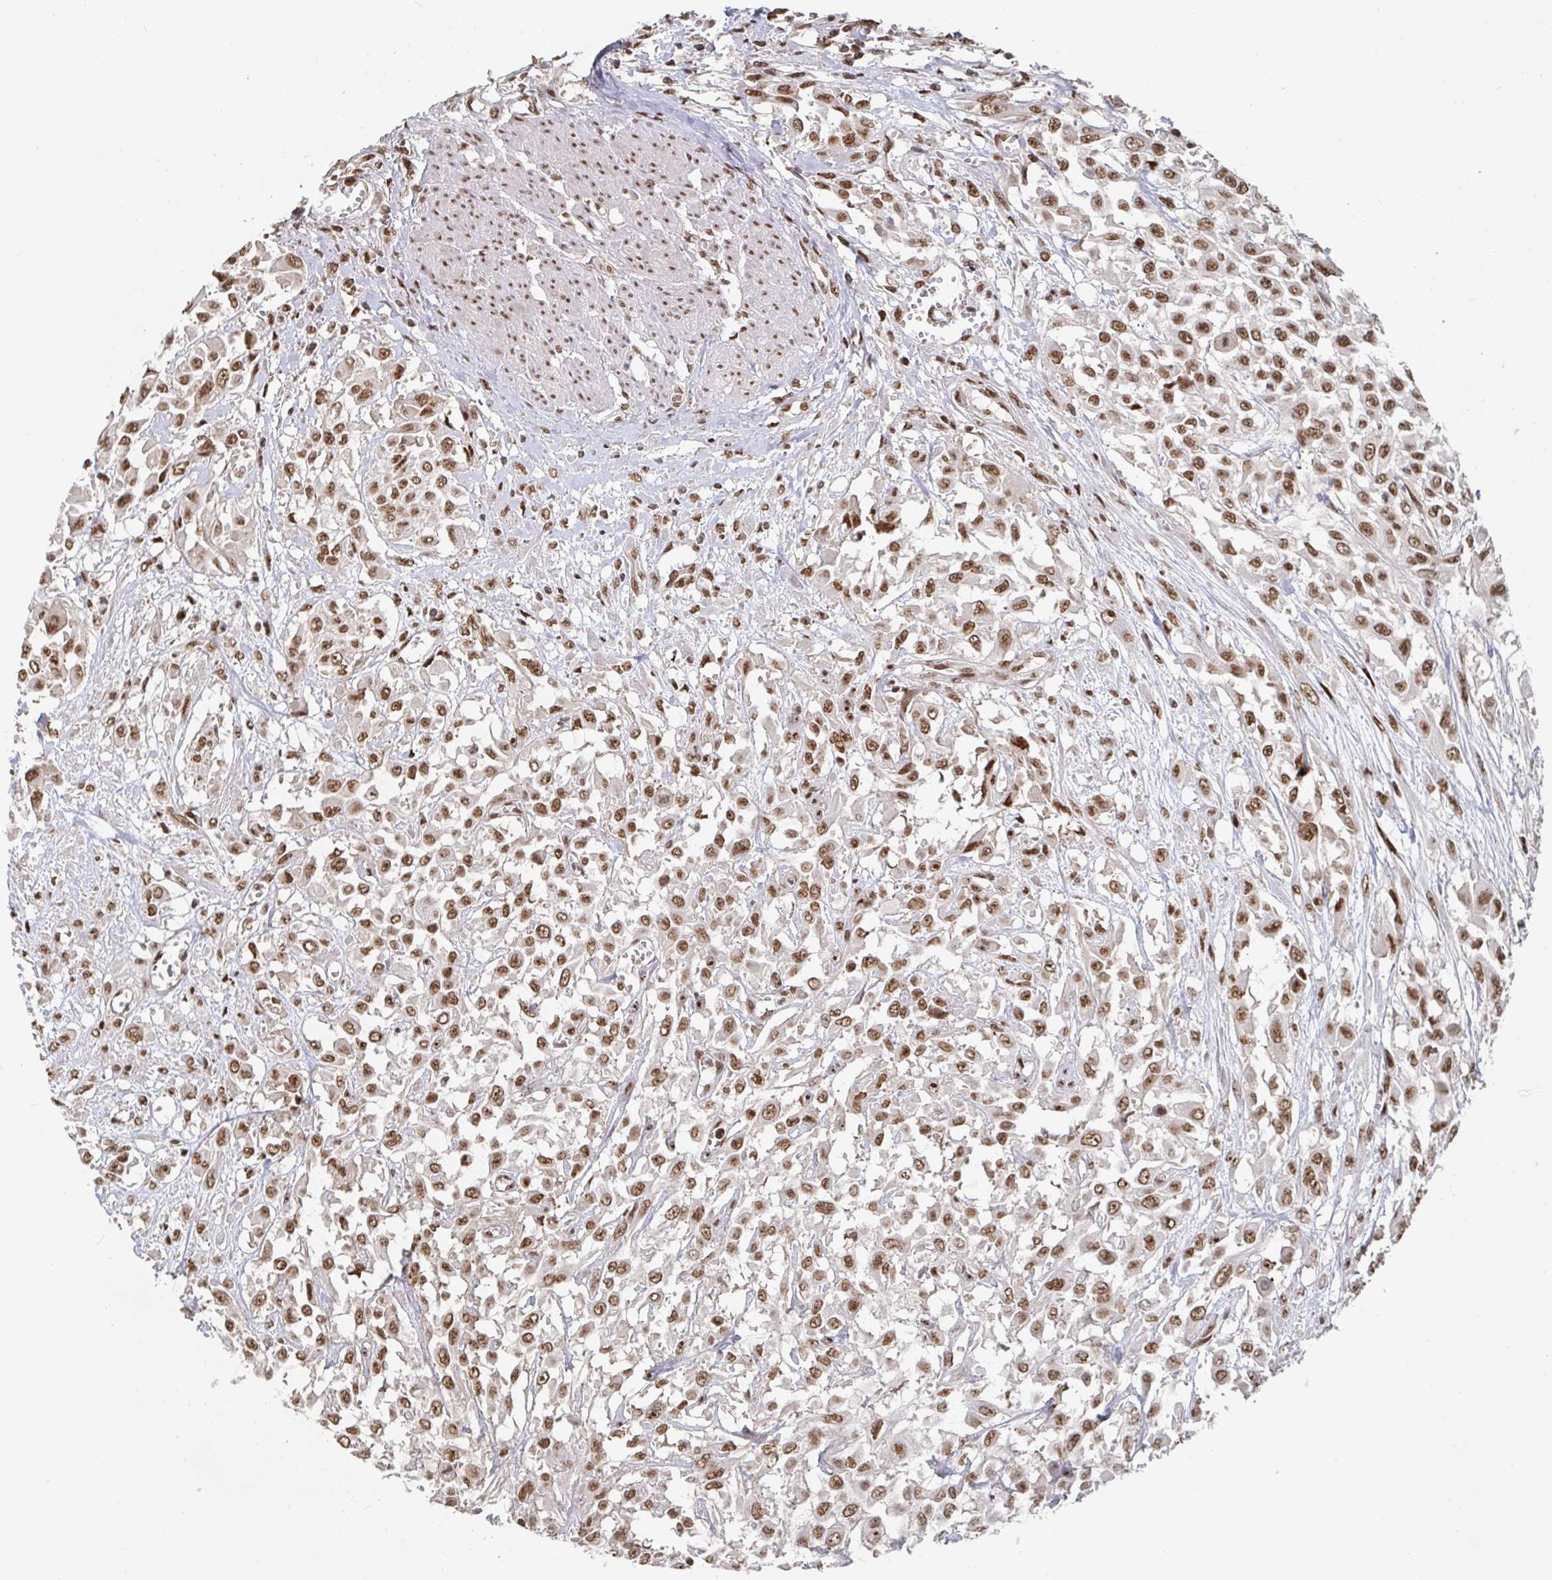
{"staining": {"intensity": "moderate", "quantity": ">75%", "location": "nuclear"}, "tissue": "urothelial cancer", "cell_type": "Tumor cells", "image_type": "cancer", "snomed": [{"axis": "morphology", "description": "Urothelial carcinoma, High grade"}, {"axis": "topography", "description": "Urinary bladder"}], "caption": "A micrograph of high-grade urothelial carcinoma stained for a protein reveals moderate nuclear brown staining in tumor cells.", "gene": "ZDHHC12", "patient": {"sex": "male", "age": 57}}